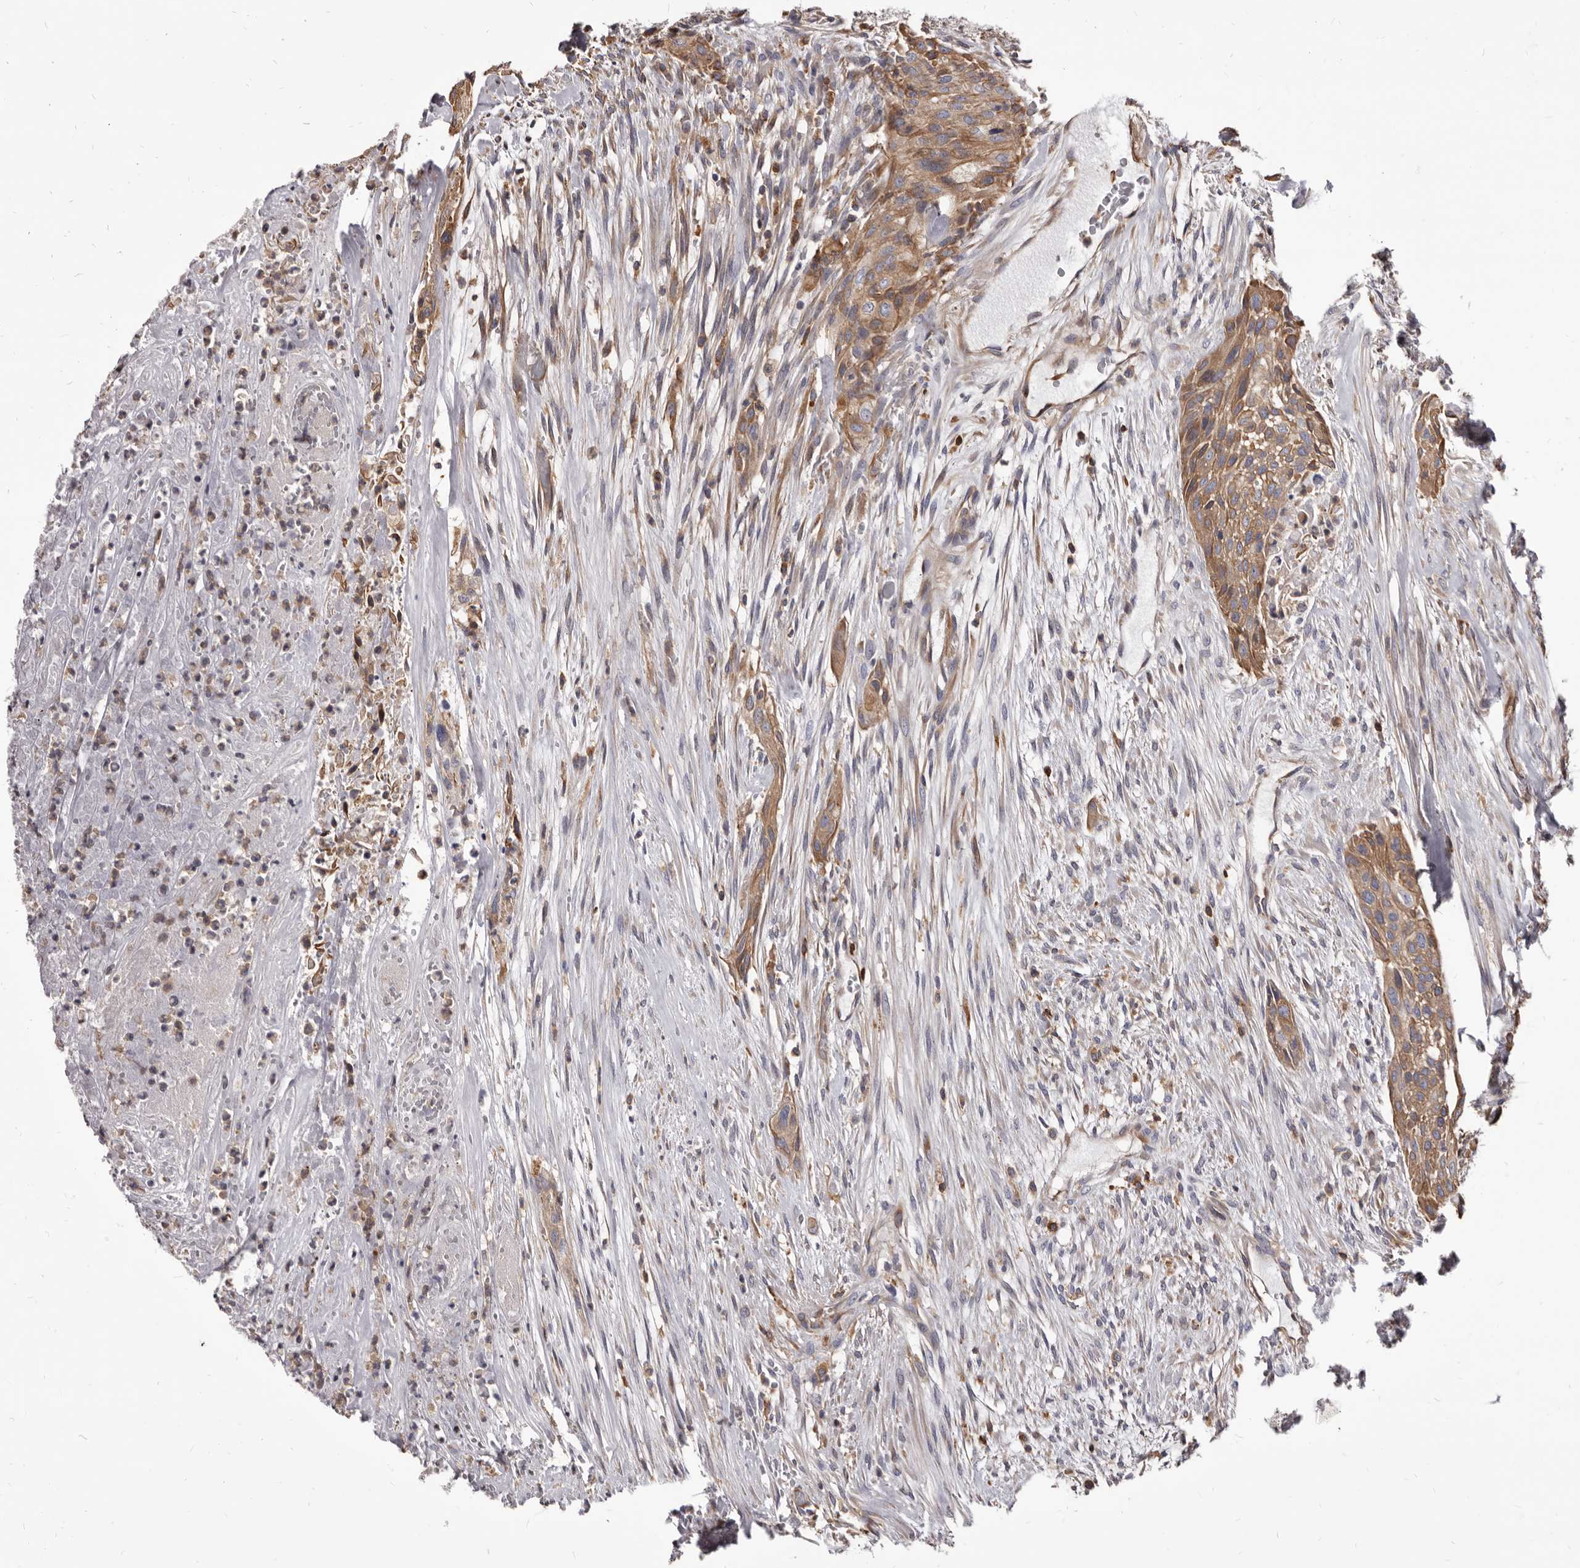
{"staining": {"intensity": "moderate", "quantity": ">75%", "location": "cytoplasmic/membranous"}, "tissue": "urothelial cancer", "cell_type": "Tumor cells", "image_type": "cancer", "snomed": [{"axis": "morphology", "description": "Urothelial carcinoma, High grade"}, {"axis": "topography", "description": "Urinary bladder"}], "caption": "Protein staining by immunohistochemistry (IHC) exhibits moderate cytoplasmic/membranous staining in approximately >75% of tumor cells in urothelial cancer. The protein is shown in brown color, while the nuclei are stained blue.", "gene": "NIBAN1", "patient": {"sex": "male", "age": 35}}